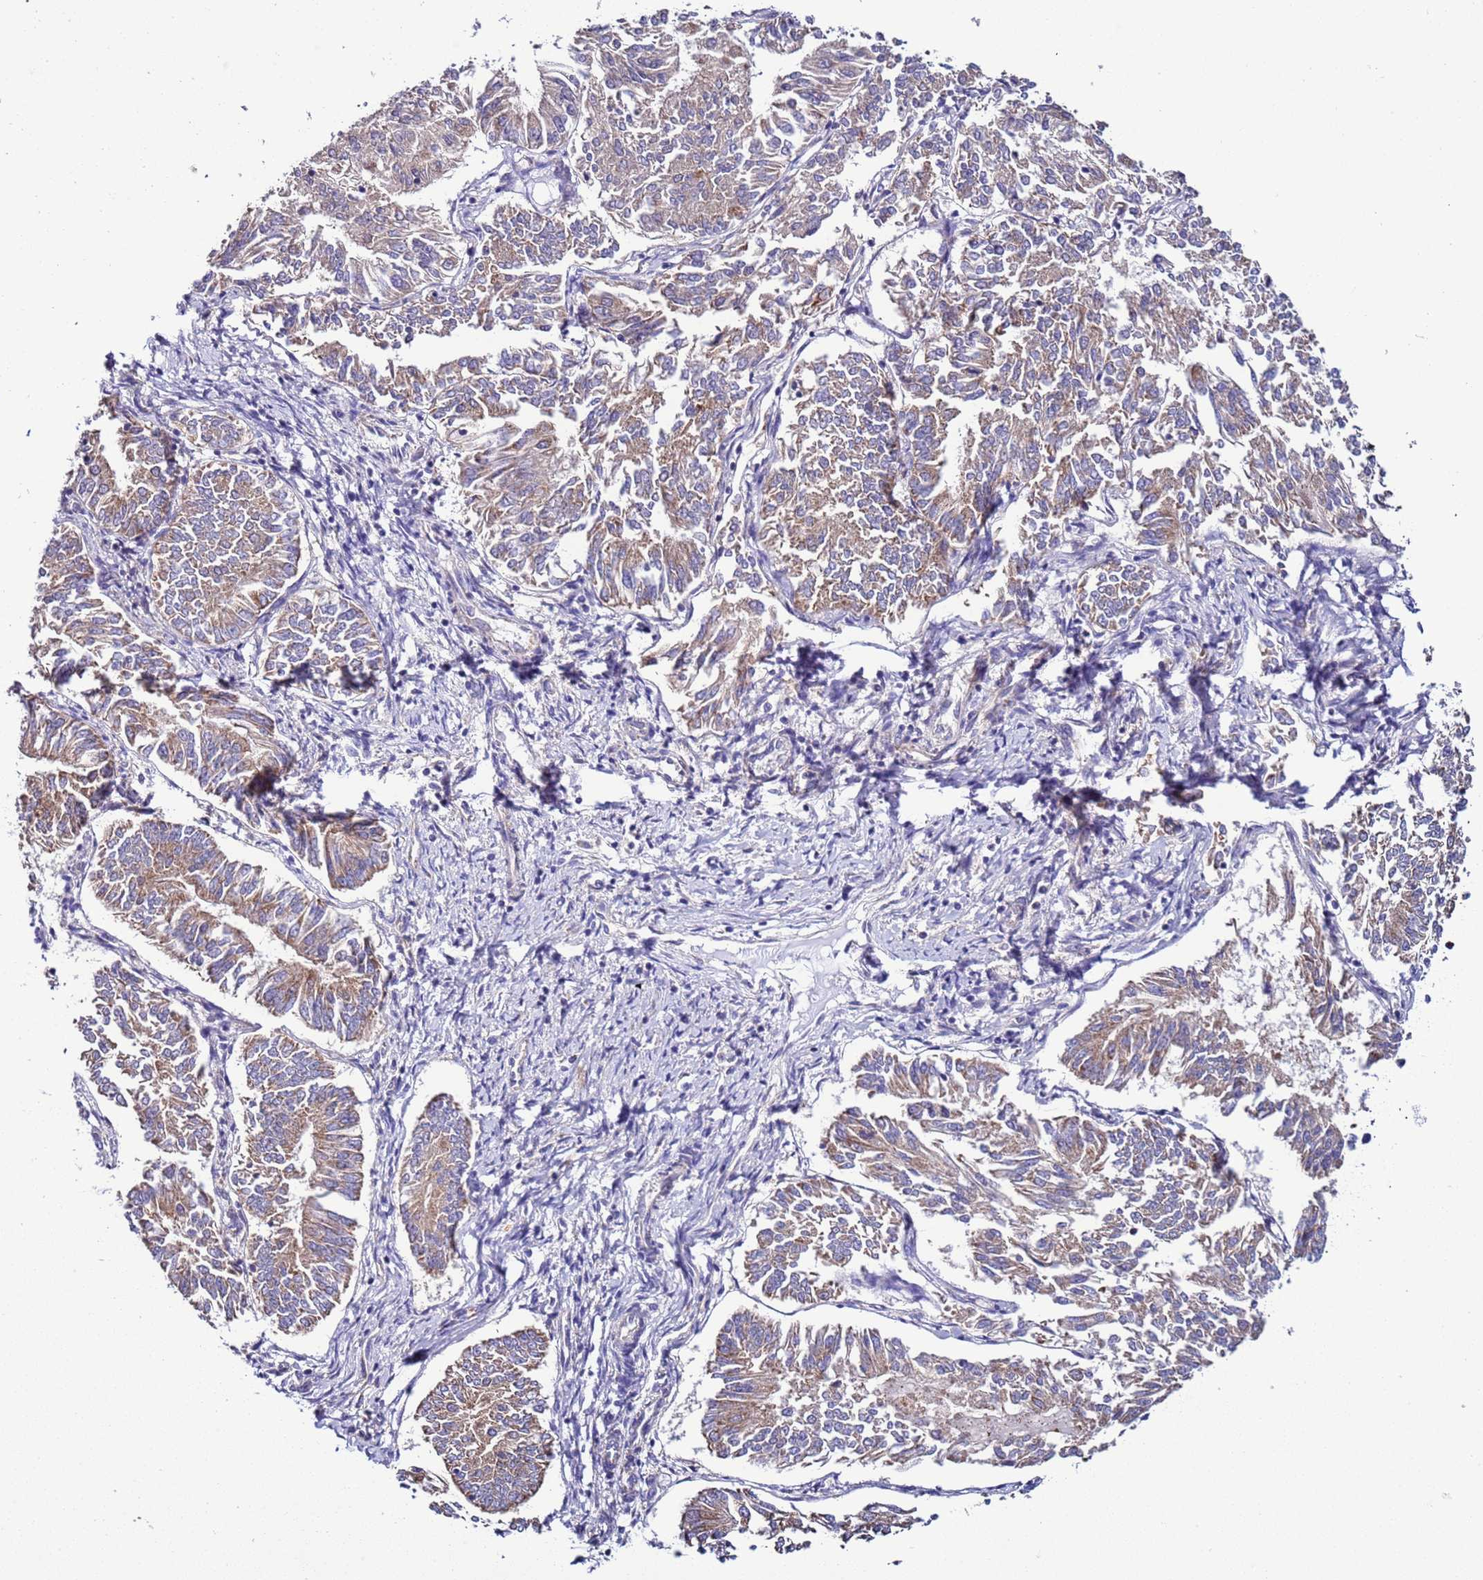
{"staining": {"intensity": "weak", "quantity": ">75%", "location": "cytoplasmic/membranous"}, "tissue": "endometrial cancer", "cell_type": "Tumor cells", "image_type": "cancer", "snomed": [{"axis": "morphology", "description": "Adenocarcinoma, NOS"}, {"axis": "topography", "description": "Endometrium"}], "caption": "IHC (DAB) staining of human adenocarcinoma (endometrial) reveals weak cytoplasmic/membranous protein expression in approximately >75% of tumor cells. Using DAB (brown) and hematoxylin (blue) stains, captured at high magnification using brightfield microscopy.", "gene": "AHI1", "patient": {"sex": "female", "age": 58}}